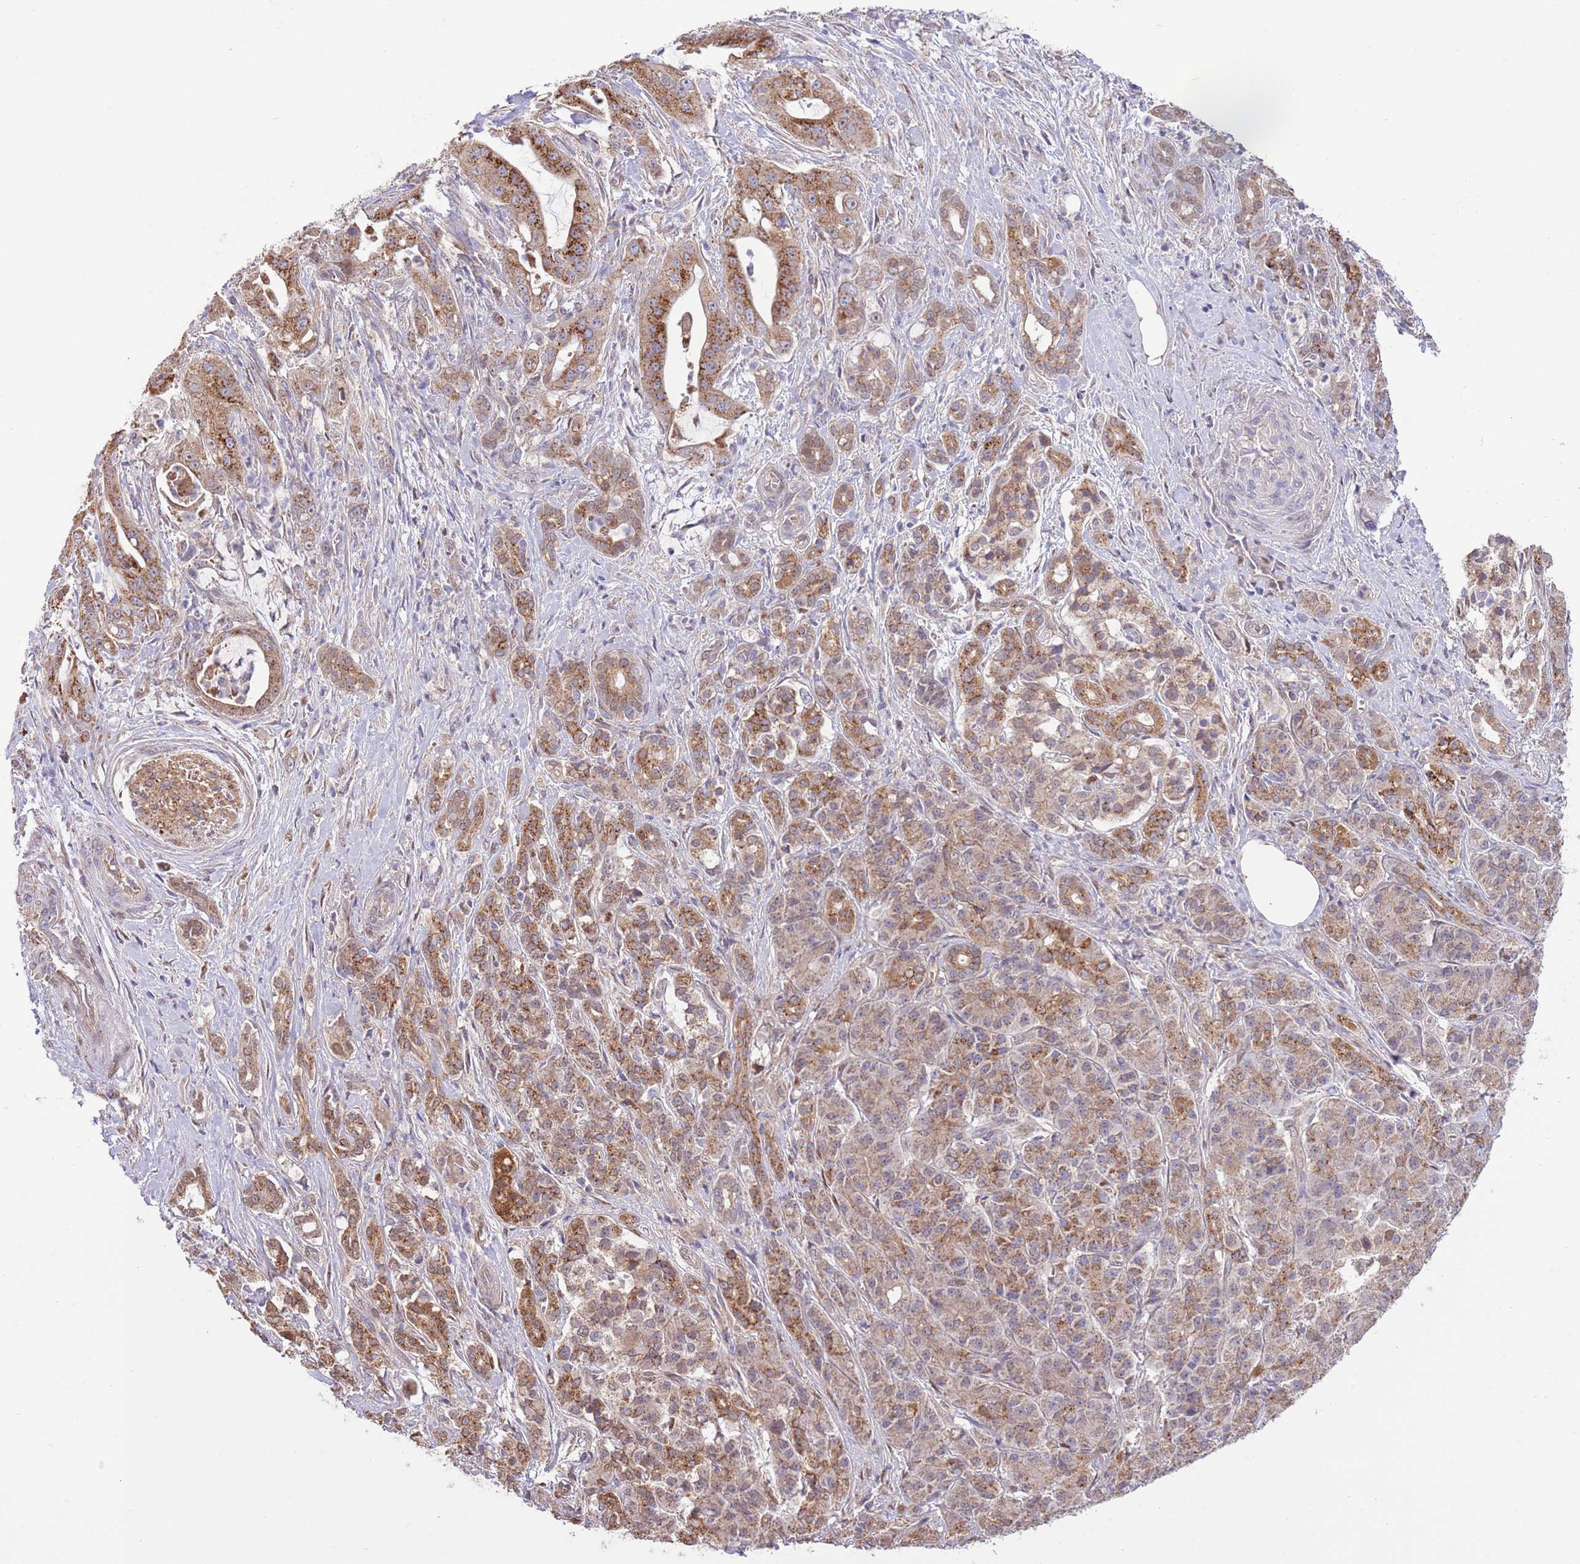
{"staining": {"intensity": "moderate", "quantity": ">75%", "location": "cytoplasmic/membranous"}, "tissue": "pancreatic cancer", "cell_type": "Tumor cells", "image_type": "cancer", "snomed": [{"axis": "morphology", "description": "Adenocarcinoma, NOS"}, {"axis": "topography", "description": "Pancreas"}], "caption": "Immunohistochemical staining of human adenocarcinoma (pancreatic) exhibits medium levels of moderate cytoplasmic/membranous protein staining in approximately >75% of tumor cells.", "gene": "ARL2BP", "patient": {"sex": "male", "age": 57}}